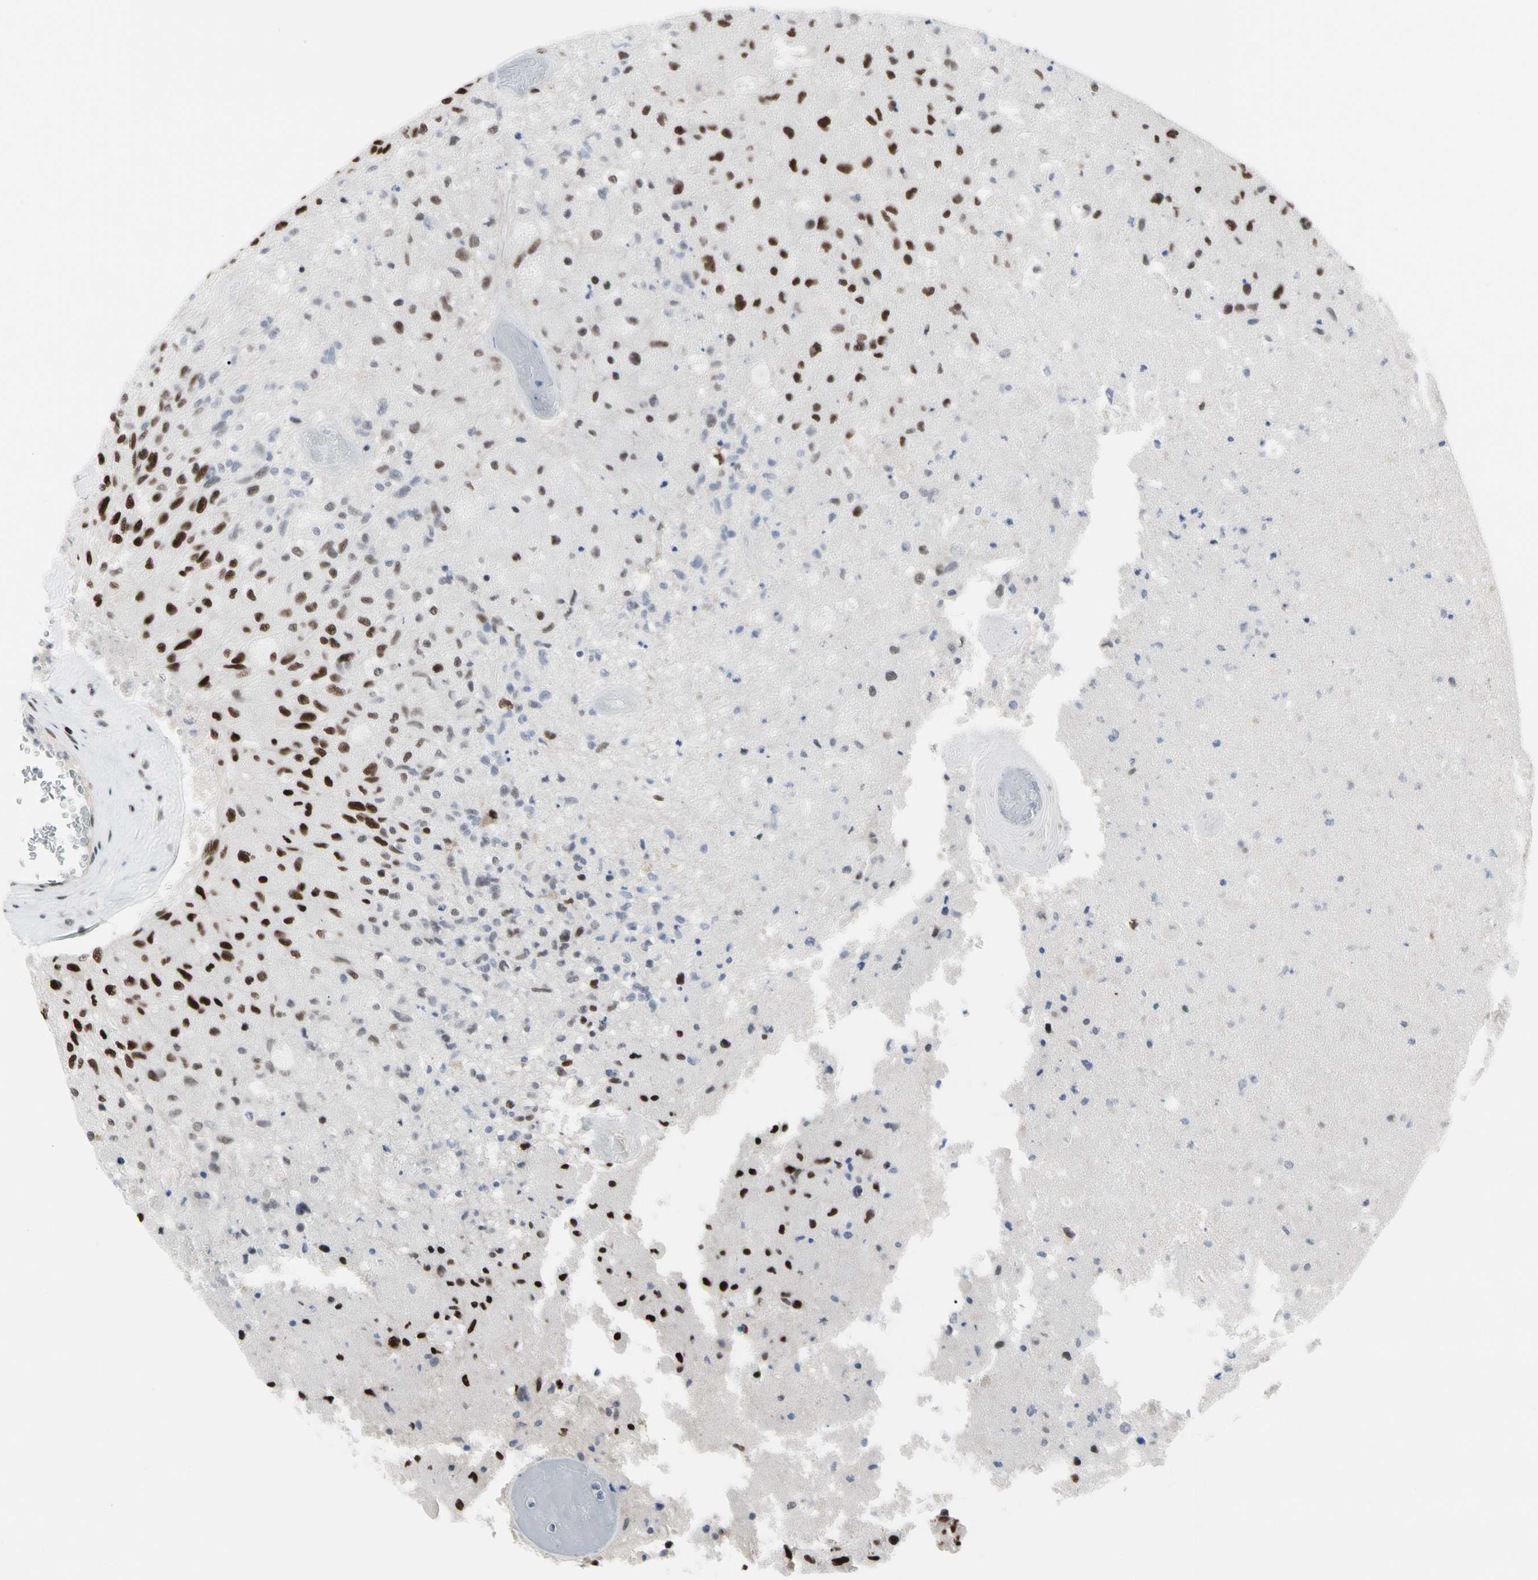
{"staining": {"intensity": "strong", "quantity": "25%-75%", "location": "nuclear"}, "tissue": "glioma", "cell_type": "Tumor cells", "image_type": "cancer", "snomed": [{"axis": "morphology", "description": "Normal tissue, NOS"}, {"axis": "morphology", "description": "Glioma, malignant, High grade"}, {"axis": "topography", "description": "Cerebral cortex"}], "caption": "A high-resolution photomicrograph shows IHC staining of glioma, which shows strong nuclear staining in about 25%-75% of tumor cells.", "gene": "FAM98B", "patient": {"sex": "male", "age": 77}}